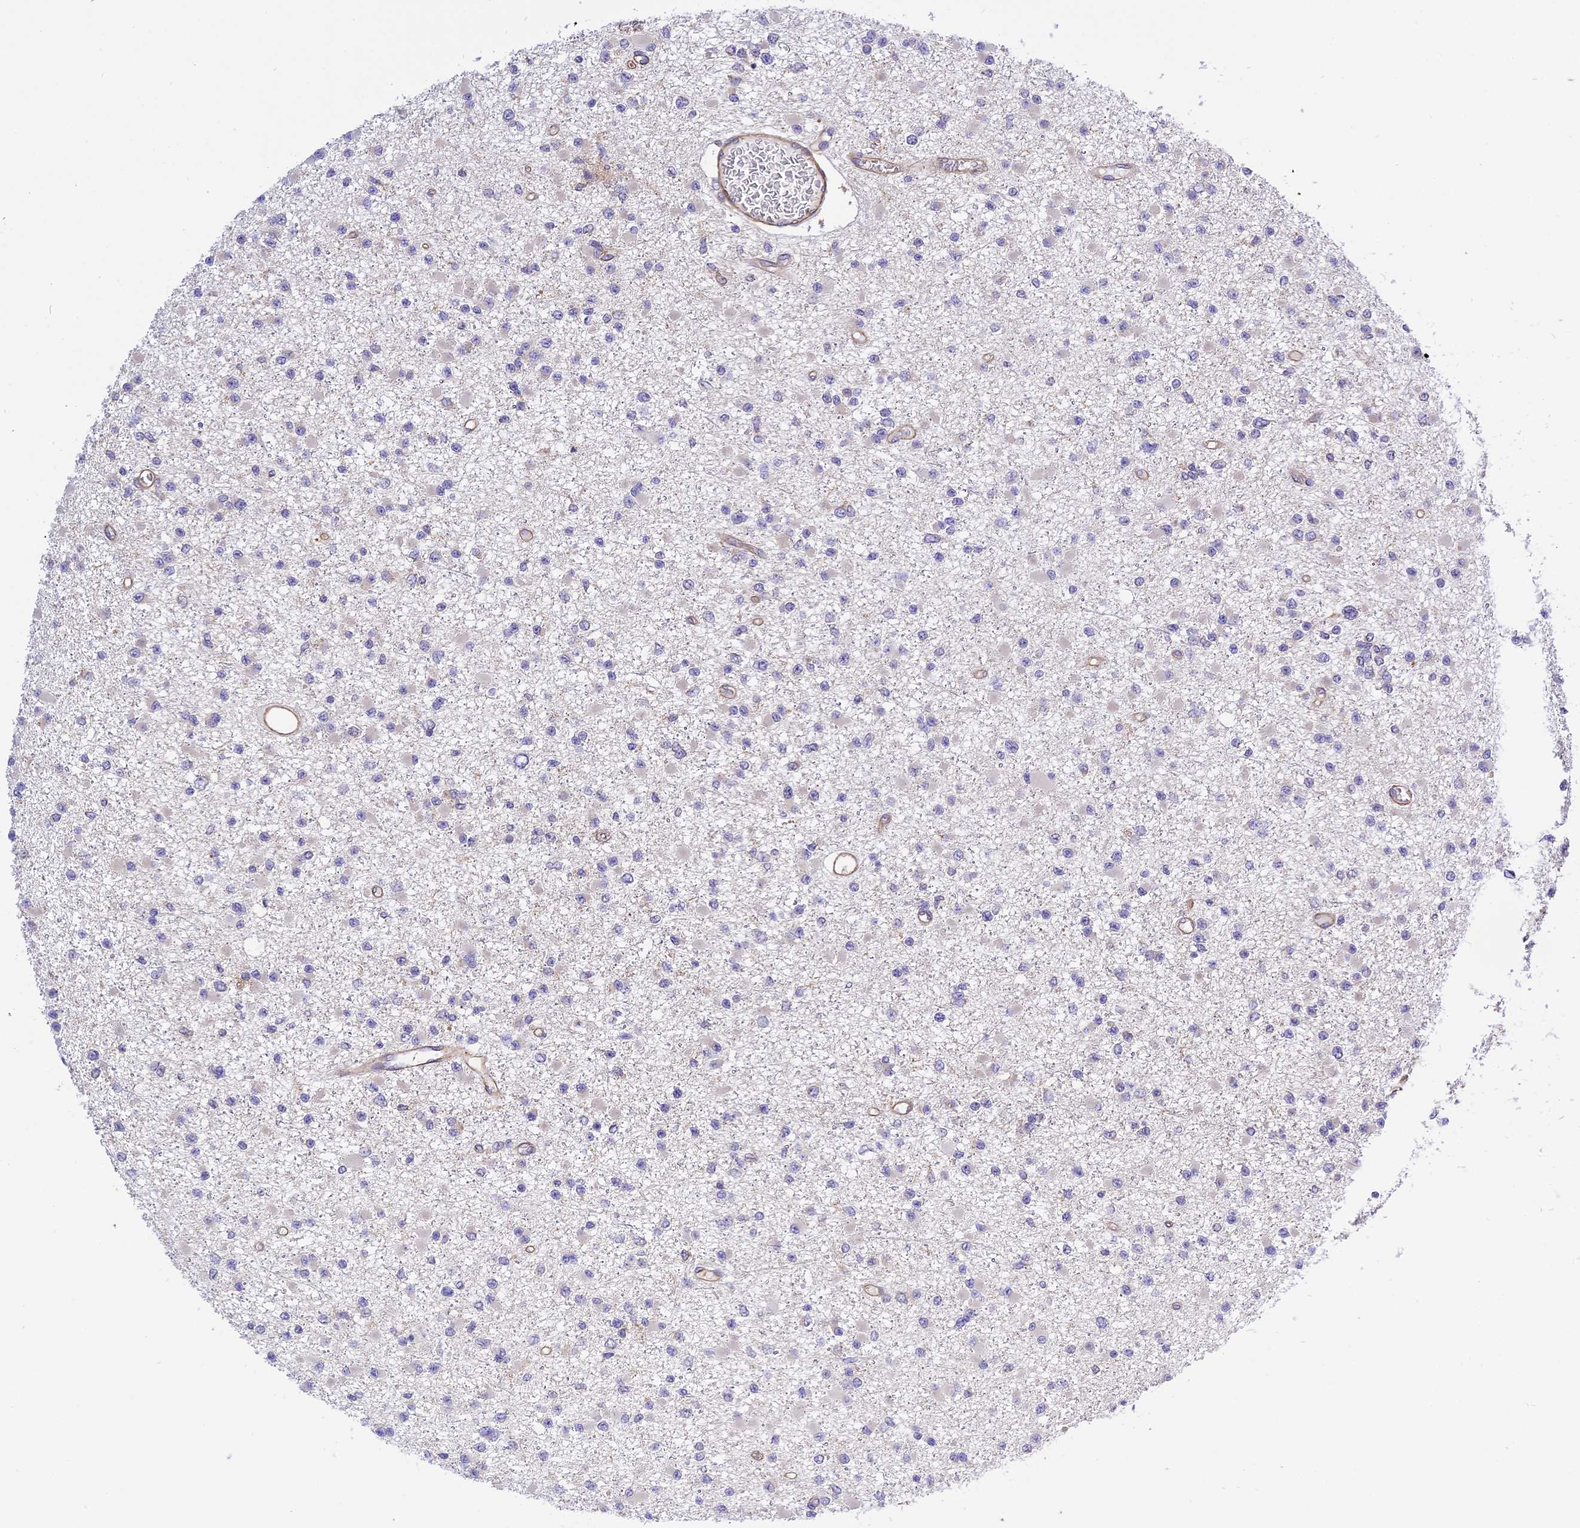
{"staining": {"intensity": "negative", "quantity": "none", "location": "none"}, "tissue": "glioma", "cell_type": "Tumor cells", "image_type": "cancer", "snomed": [{"axis": "morphology", "description": "Glioma, malignant, Low grade"}, {"axis": "topography", "description": "Brain"}], "caption": "The immunohistochemistry micrograph has no significant staining in tumor cells of glioma tissue.", "gene": "C5orf22", "patient": {"sex": "female", "age": 22}}